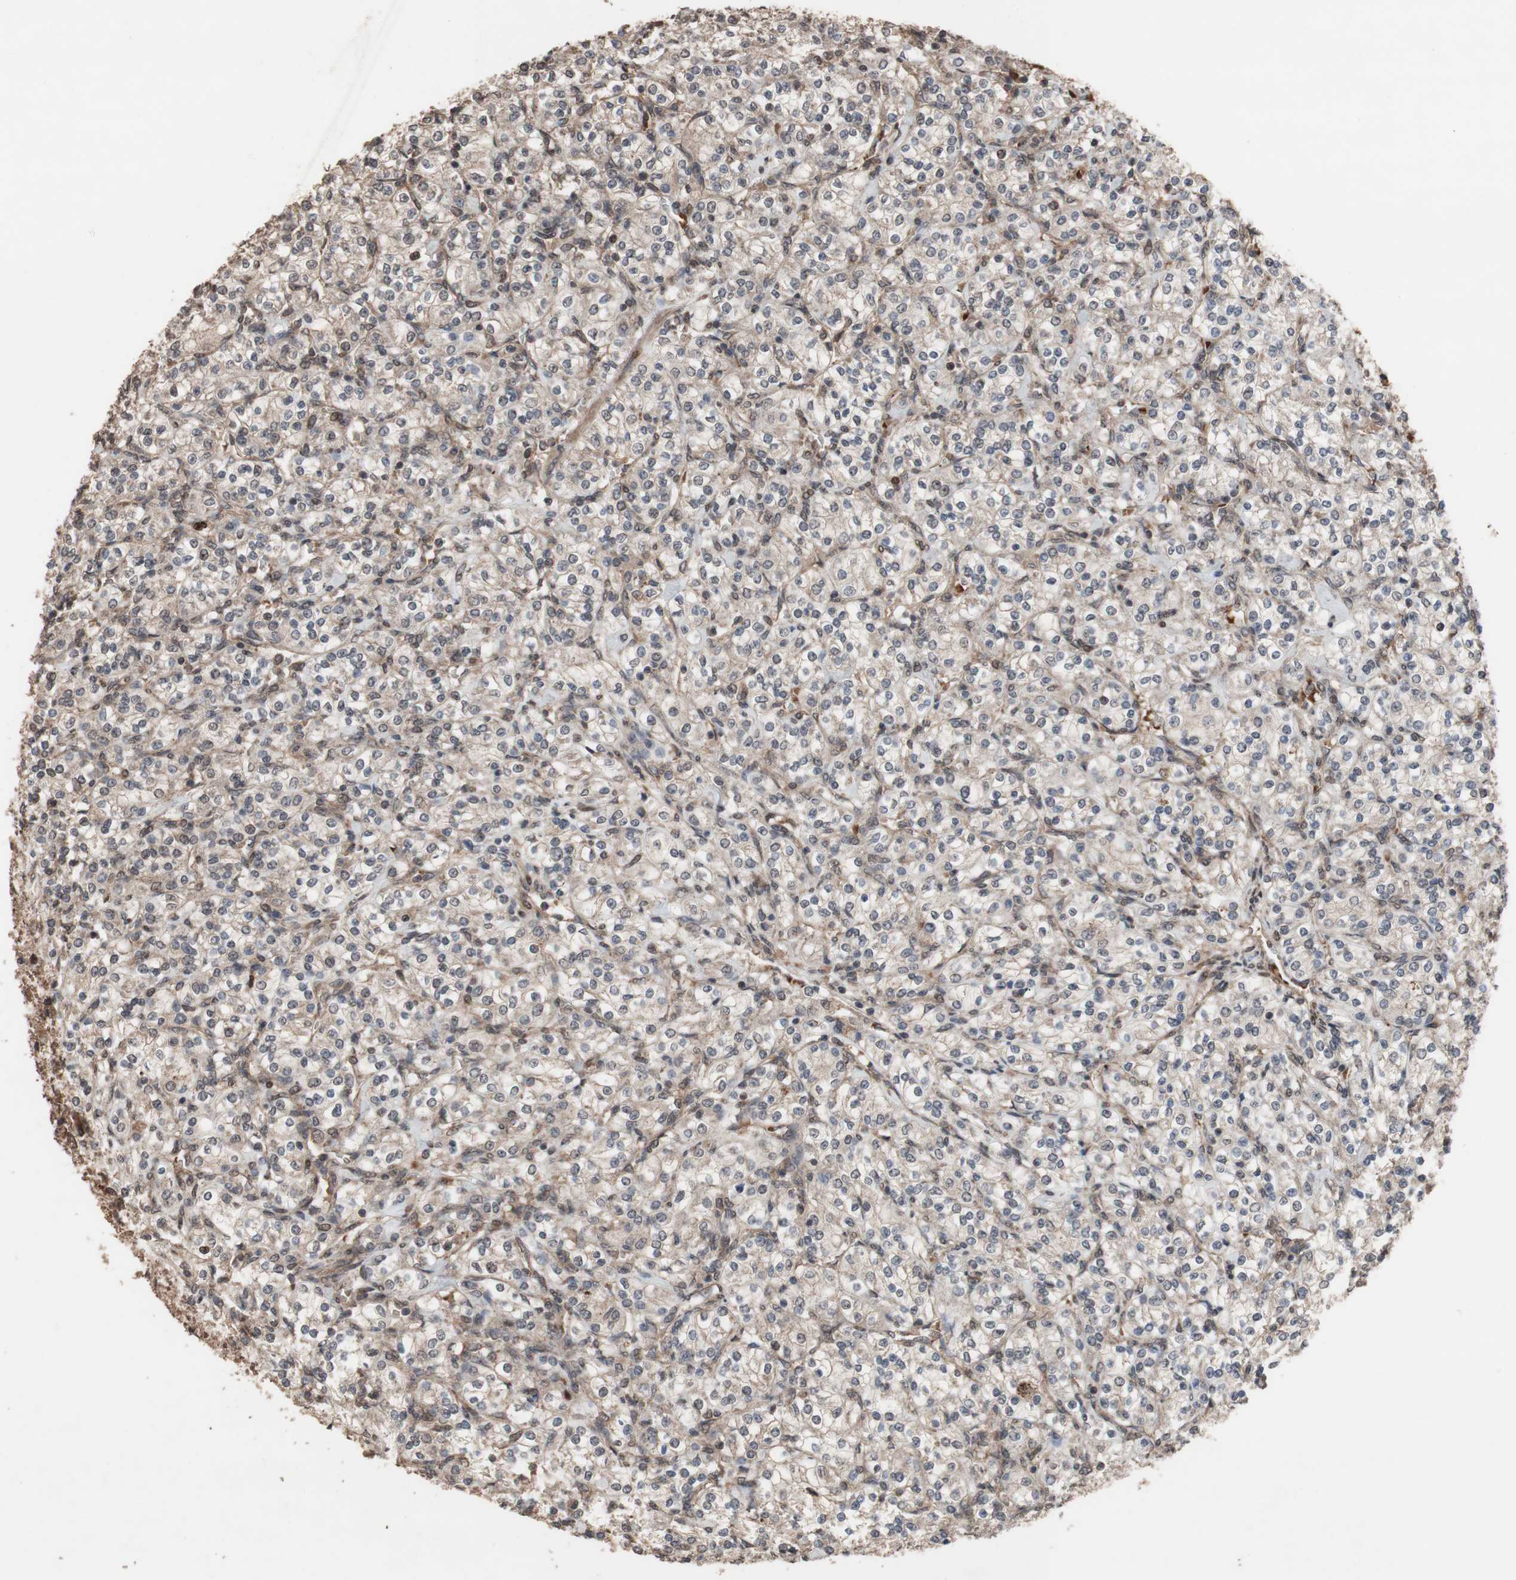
{"staining": {"intensity": "weak", "quantity": ">75%", "location": "cytoplasmic/membranous"}, "tissue": "renal cancer", "cell_type": "Tumor cells", "image_type": "cancer", "snomed": [{"axis": "morphology", "description": "Adenocarcinoma, NOS"}, {"axis": "topography", "description": "Kidney"}], "caption": "Immunohistochemistry of human renal cancer exhibits low levels of weak cytoplasmic/membranous positivity in approximately >75% of tumor cells. The staining is performed using DAB (3,3'-diaminobenzidine) brown chromogen to label protein expression. The nuclei are counter-stained blue using hematoxylin.", "gene": "KANSL1", "patient": {"sex": "male", "age": 77}}